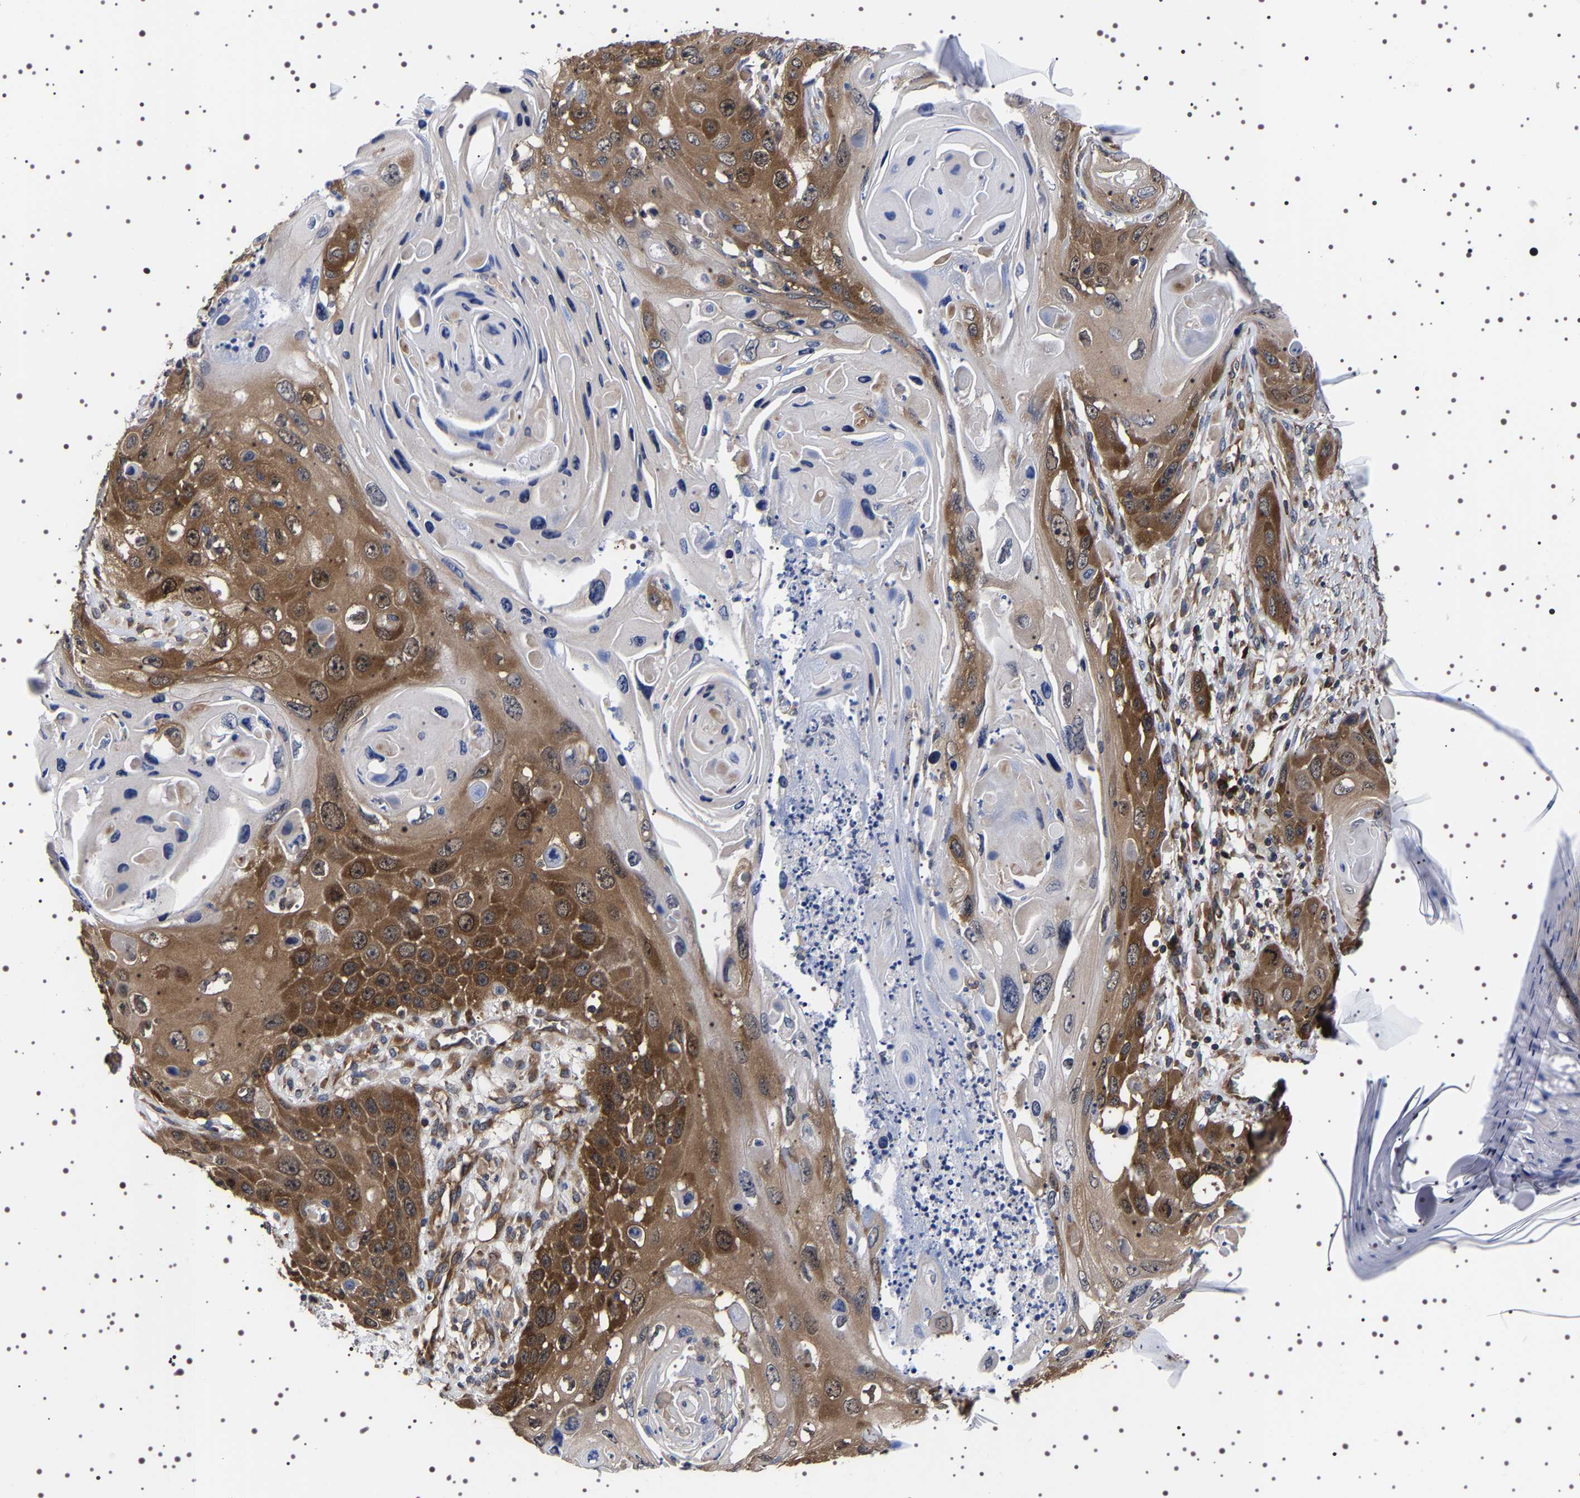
{"staining": {"intensity": "strong", "quantity": "25%-75%", "location": "cytoplasmic/membranous"}, "tissue": "skin cancer", "cell_type": "Tumor cells", "image_type": "cancer", "snomed": [{"axis": "morphology", "description": "Squamous cell carcinoma, NOS"}, {"axis": "topography", "description": "Skin"}], "caption": "Human skin cancer (squamous cell carcinoma) stained for a protein (brown) demonstrates strong cytoplasmic/membranous positive staining in approximately 25%-75% of tumor cells.", "gene": "DARS1", "patient": {"sex": "male", "age": 55}}